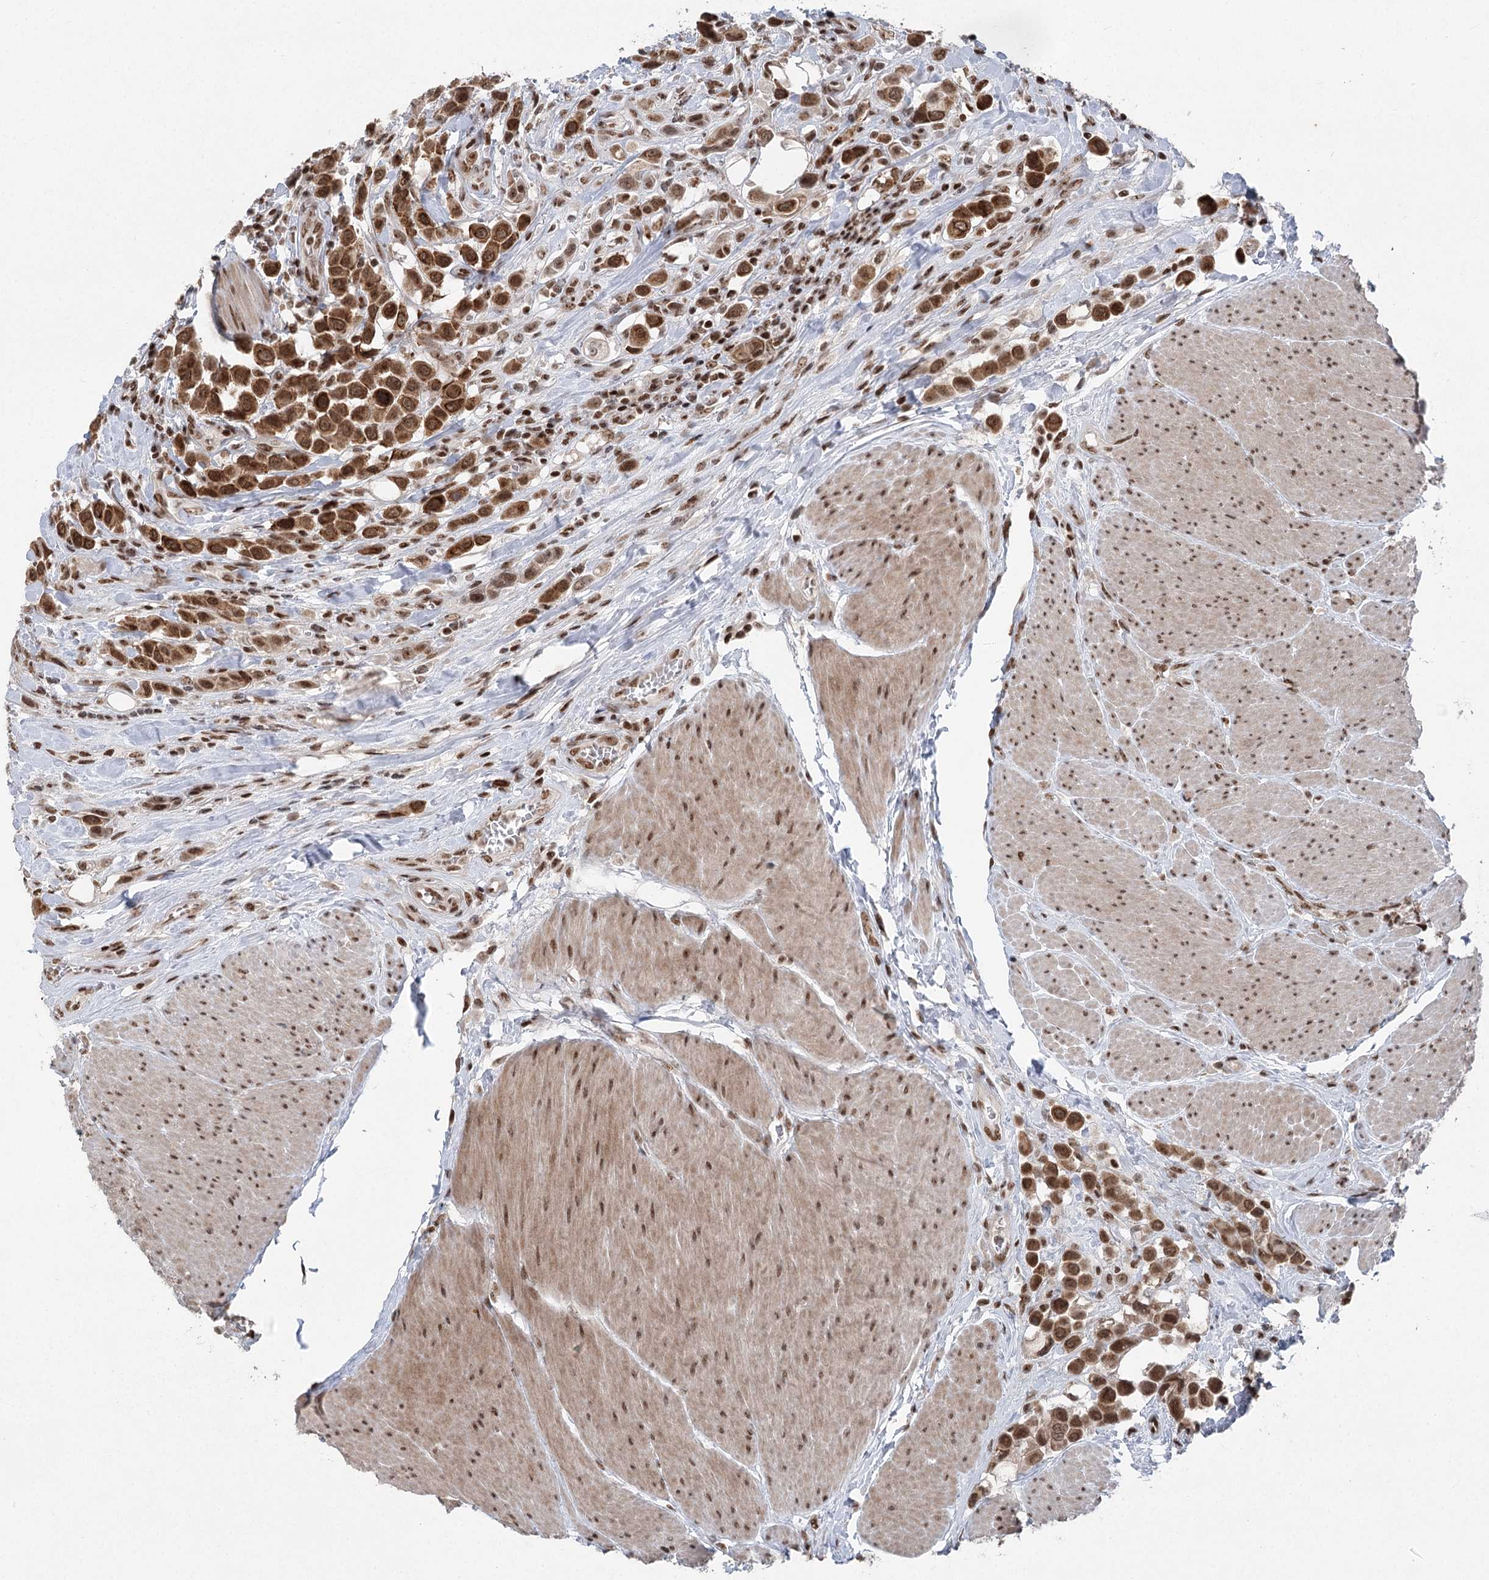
{"staining": {"intensity": "strong", "quantity": ">75%", "location": "cytoplasmic/membranous,nuclear"}, "tissue": "urothelial cancer", "cell_type": "Tumor cells", "image_type": "cancer", "snomed": [{"axis": "morphology", "description": "Urothelial carcinoma, High grade"}, {"axis": "topography", "description": "Urinary bladder"}], "caption": "This is a histology image of immunohistochemistry (IHC) staining of urothelial cancer, which shows strong positivity in the cytoplasmic/membranous and nuclear of tumor cells.", "gene": "CGGBP1", "patient": {"sex": "male", "age": 50}}